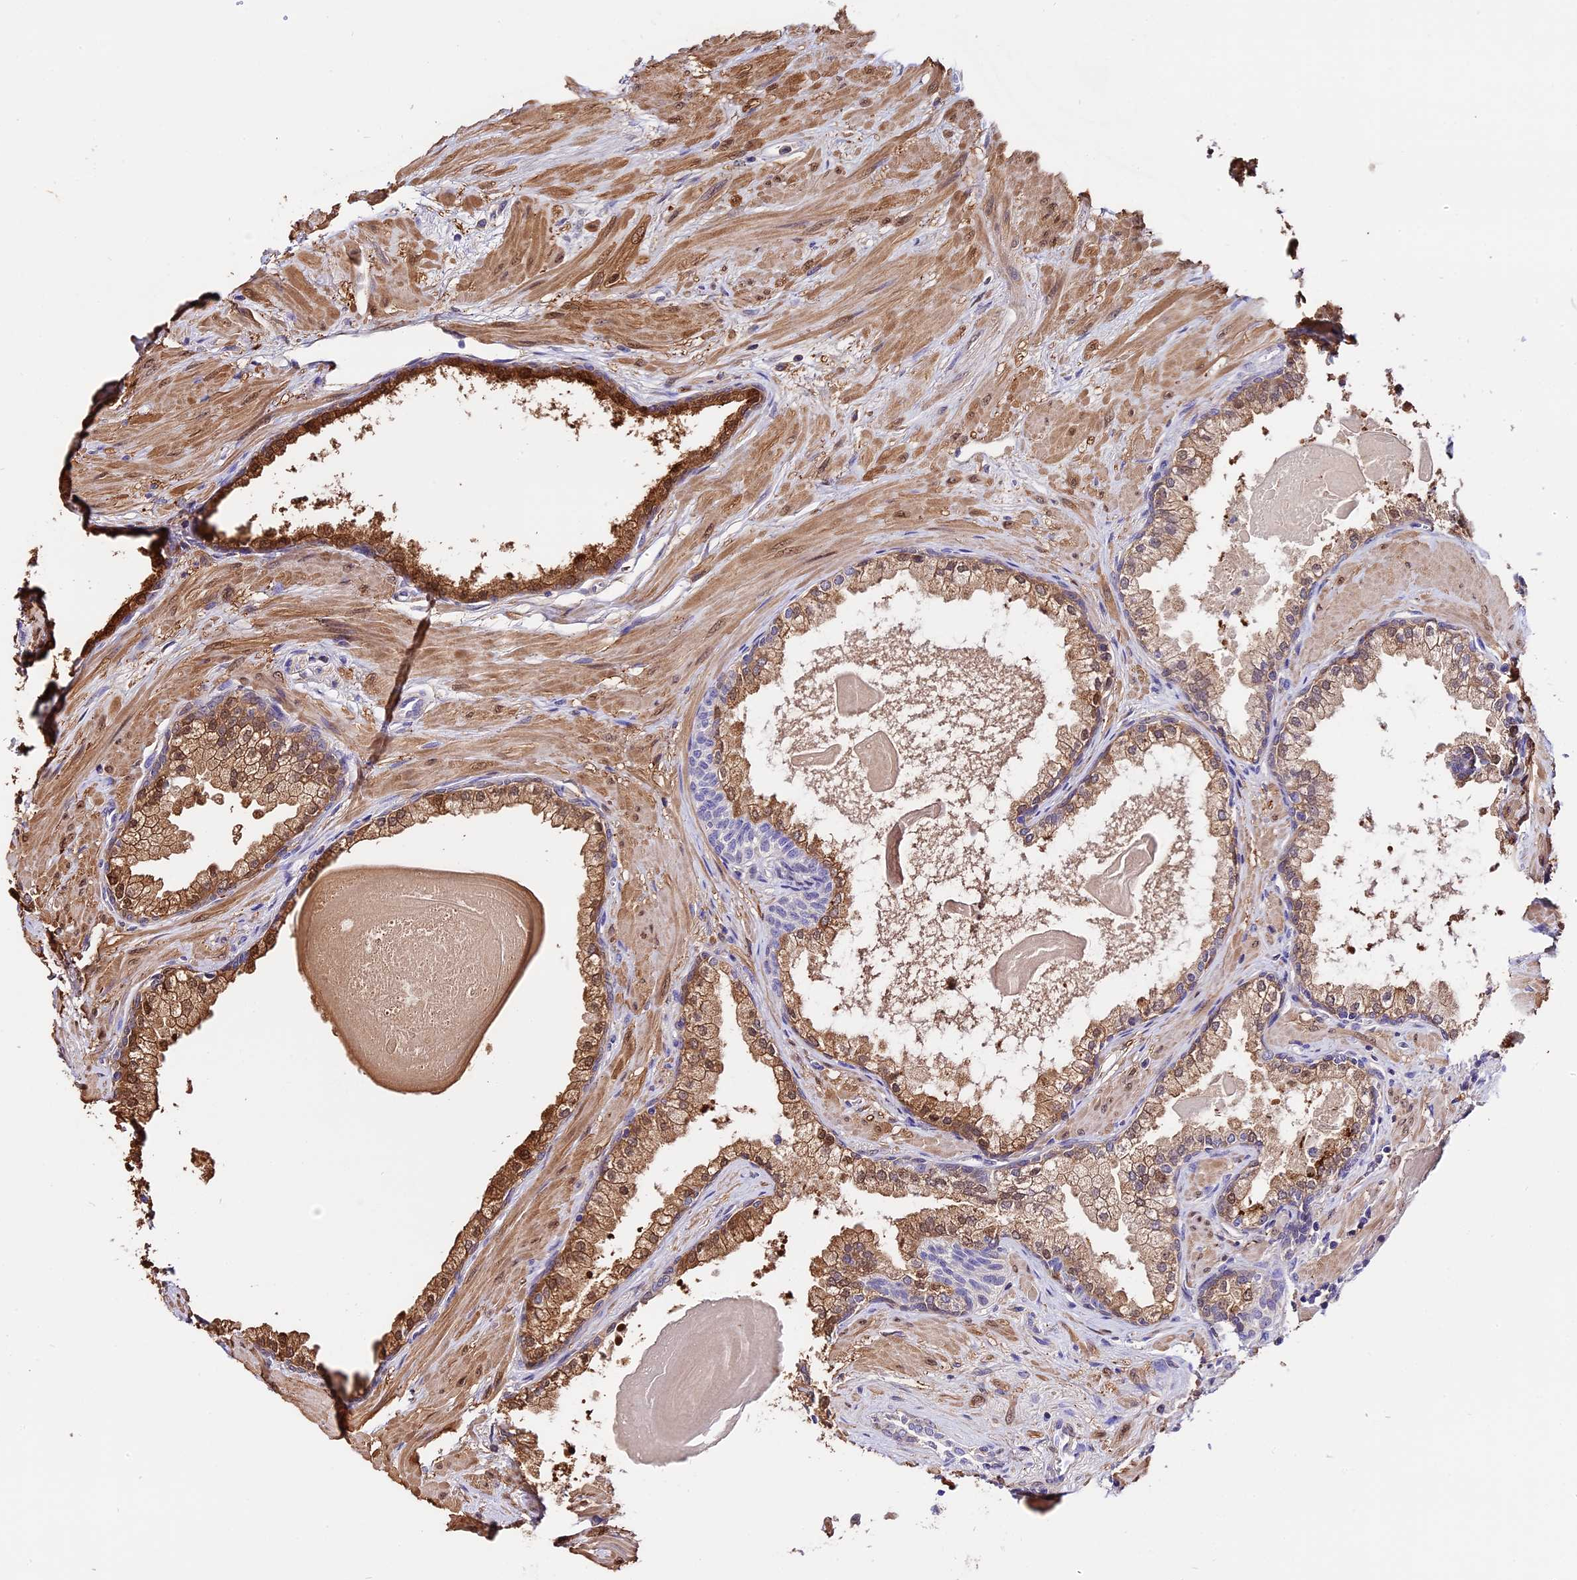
{"staining": {"intensity": "moderate", "quantity": ">75%", "location": "cytoplasmic/membranous,nuclear"}, "tissue": "prostate", "cell_type": "Glandular cells", "image_type": "normal", "snomed": [{"axis": "morphology", "description": "Normal tissue, NOS"}, {"axis": "topography", "description": "Prostate"}], "caption": "Prostate stained with DAB immunohistochemistry demonstrates medium levels of moderate cytoplasmic/membranous,nuclear expression in about >75% of glandular cells.", "gene": "MAP3K7CL", "patient": {"sex": "male", "age": 57}}